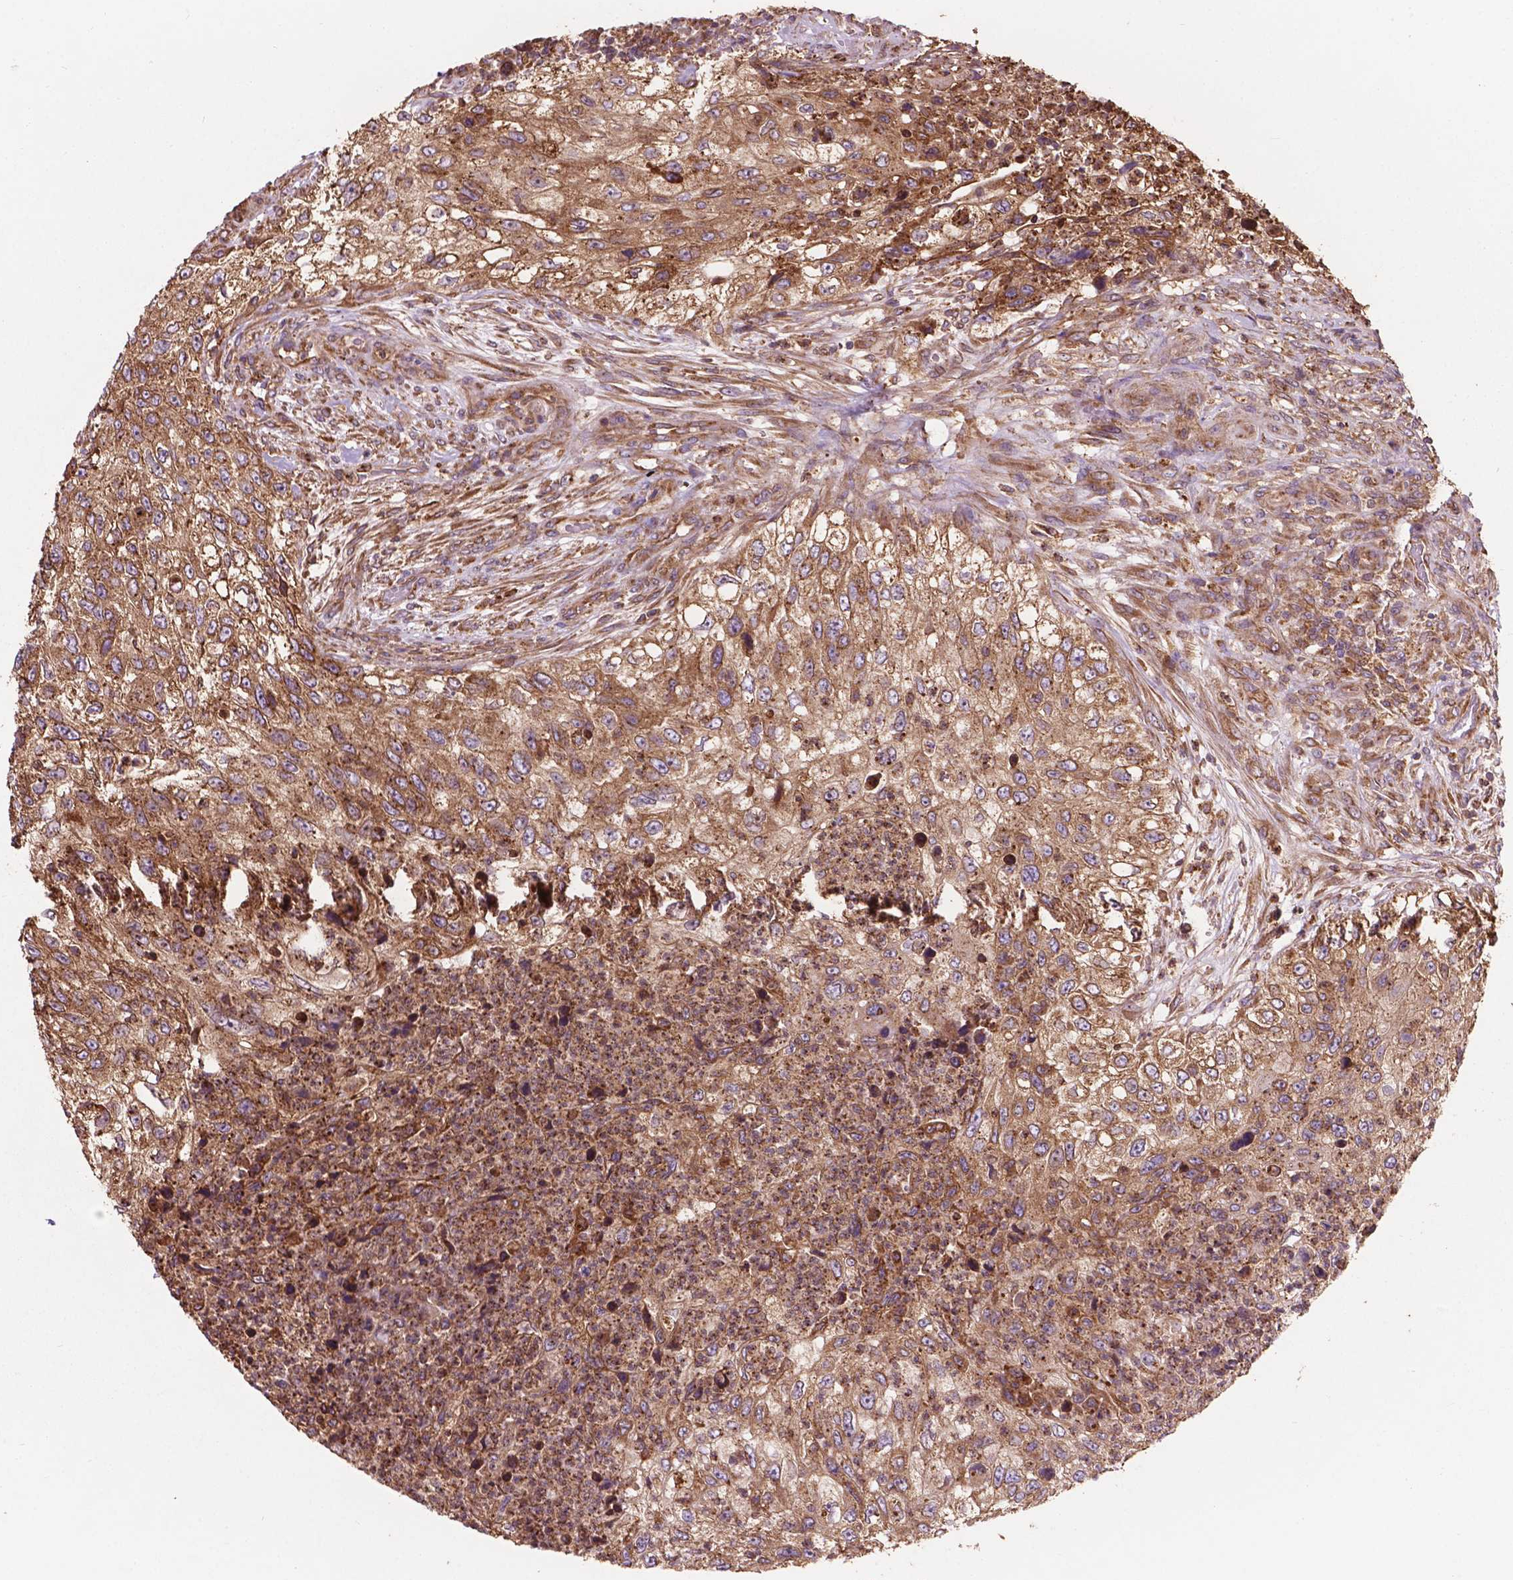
{"staining": {"intensity": "moderate", "quantity": ">75%", "location": "cytoplasmic/membranous"}, "tissue": "urothelial cancer", "cell_type": "Tumor cells", "image_type": "cancer", "snomed": [{"axis": "morphology", "description": "Urothelial carcinoma, High grade"}, {"axis": "topography", "description": "Urinary bladder"}], "caption": "Immunohistochemistry (IHC) (DAB (3,3'-diaminobenzidine)) staining of urothelial cancer exhibits moderate cytoplasmic/membranous protein staining in approximately >75% of tumor cells.", "gene": "CCDC71L", "patient": {"sex": "female", "age": 60}}